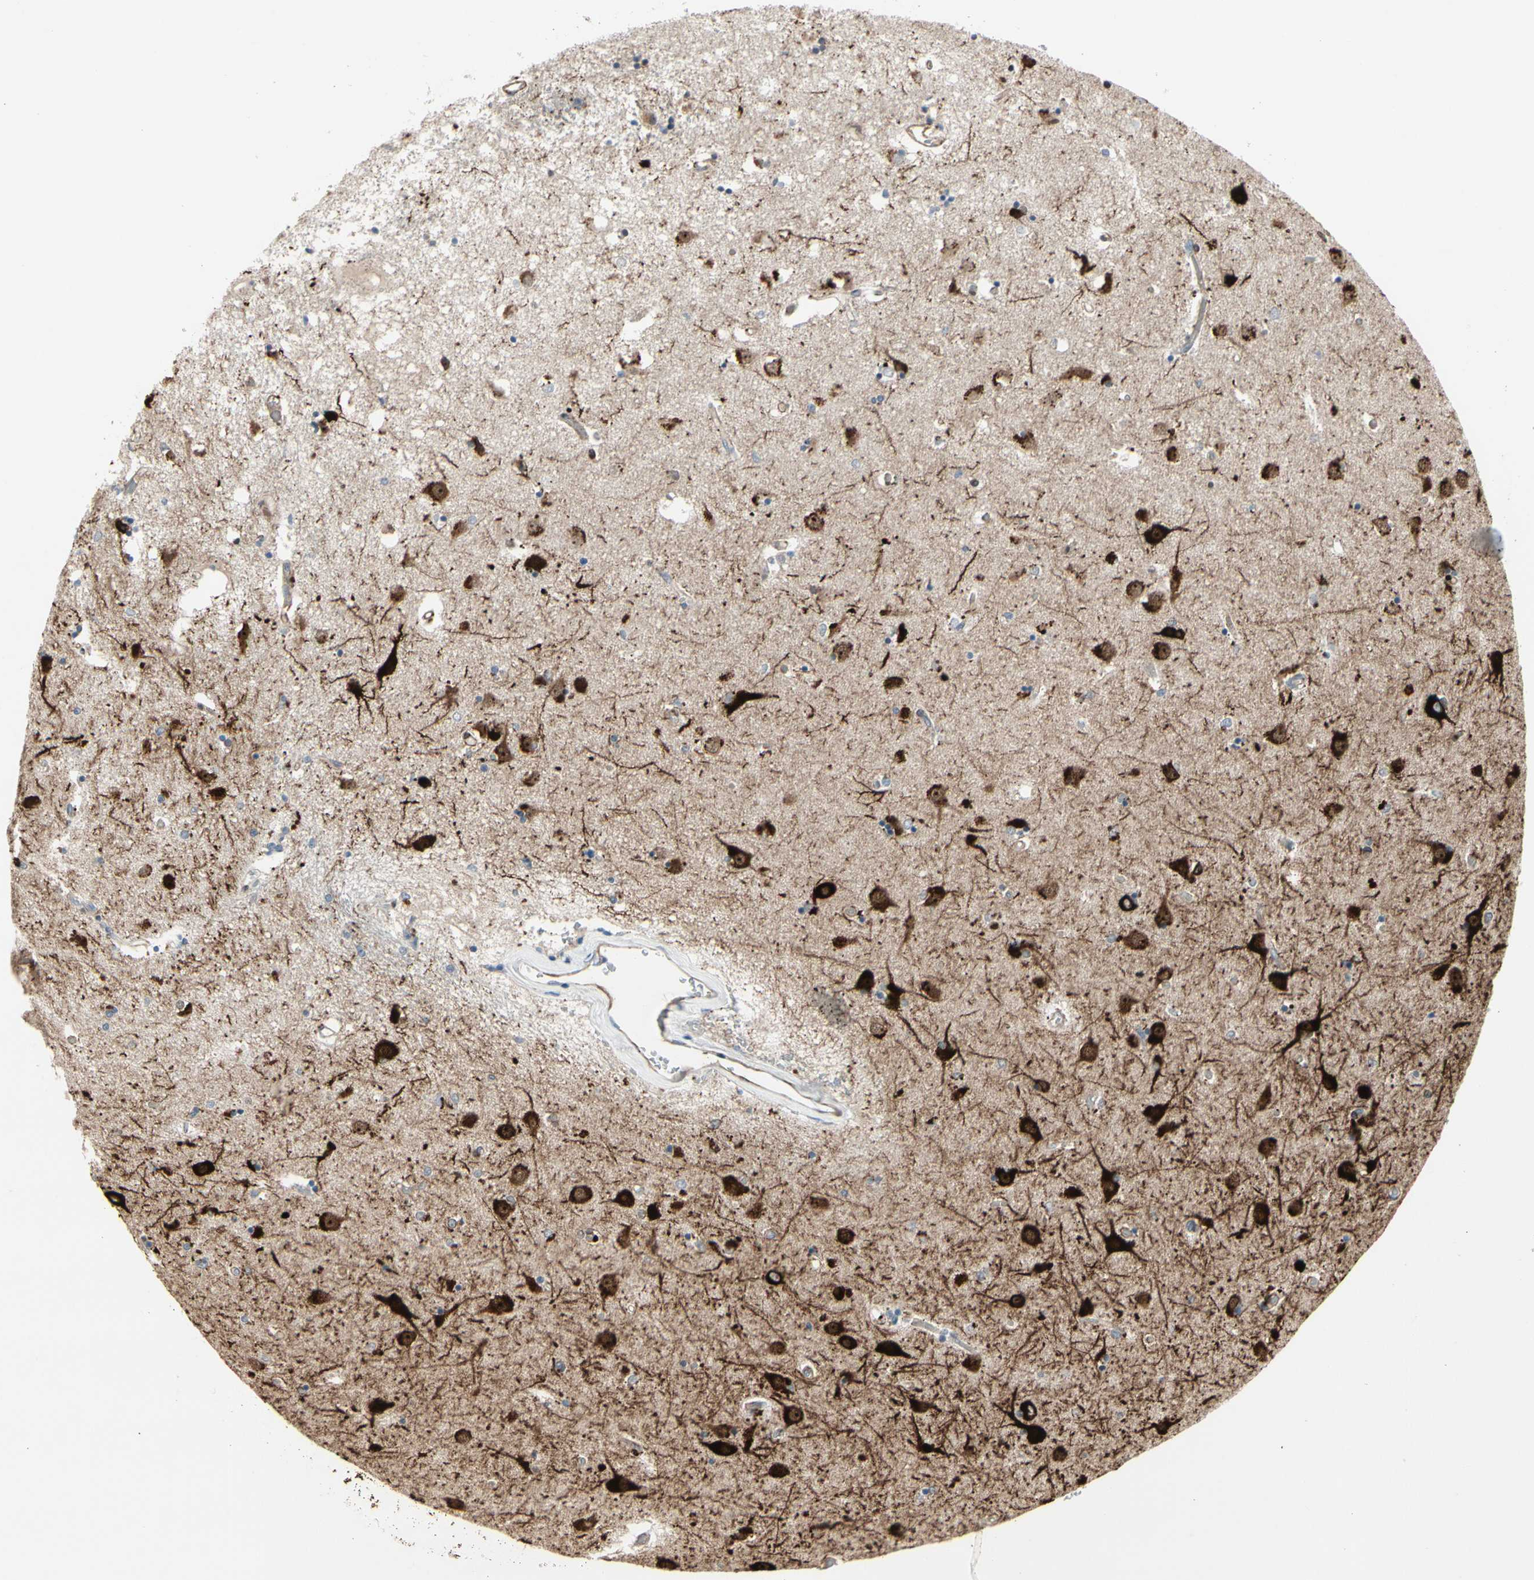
{"staining": {"intensity": "negative", "quantity": "none", "location": "none"}, "tissue": "caudate", "cell_type": "Glial cells", "image_type": "normal", "snomed": [{"axis": "morphology", "description": "Normal tissue, NOS"}, {"axis": "topography", "description": "Lateral ventricle wall"}], "caption": "IHC of normal human caudate reveals no expression in glial cells. (Brightfield microscopy of DAB IHC at high magnification).", "gene": "MAP2", "patient": {"sex": "female", "age": 54}}